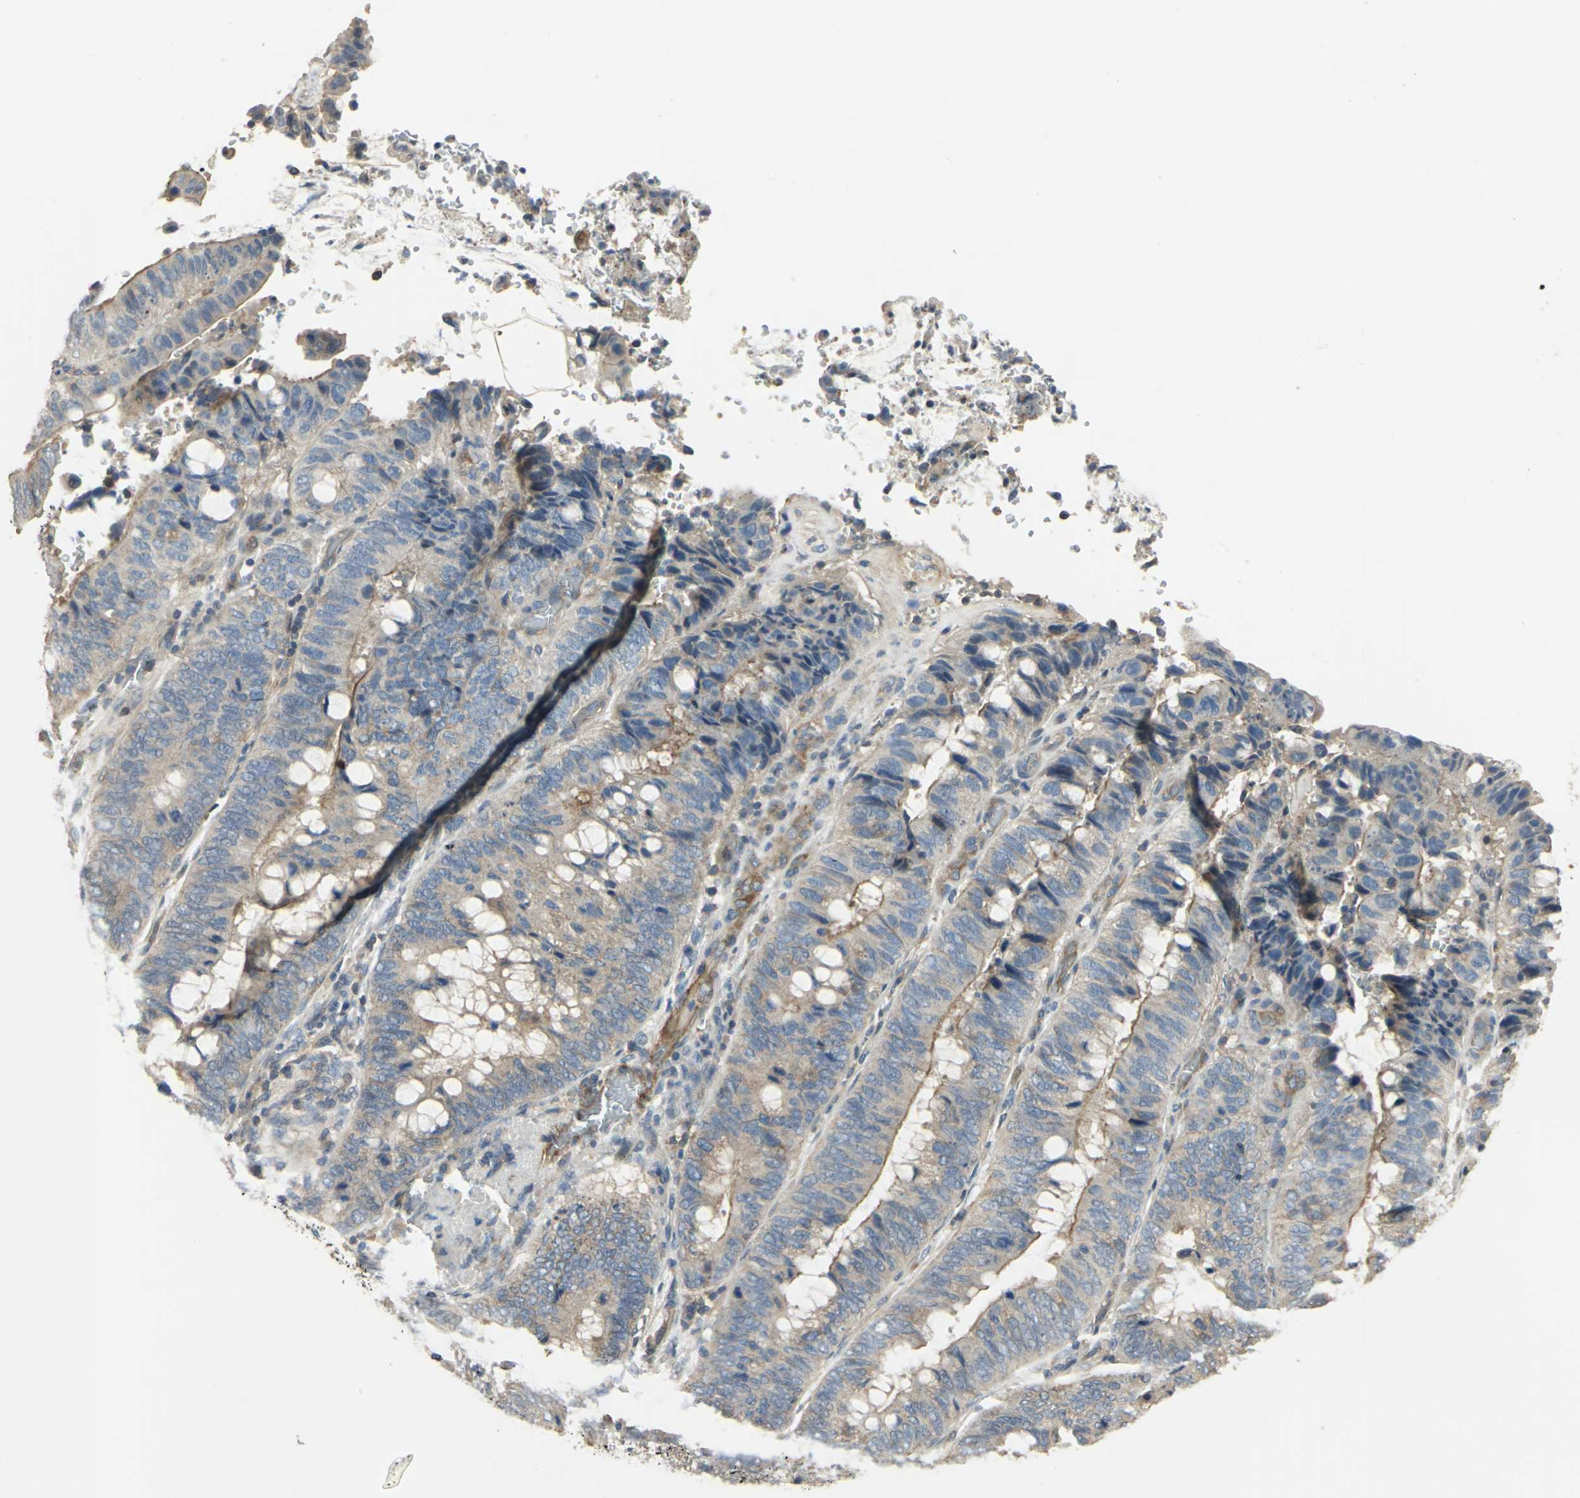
{"staining": {"intensity": "moderate", "quantity": "25%-75%", "location": "cytoplasmic/membranous"}, "tissue": "colorectal cancer", "cell_type": "Tumor cells", "image_type": "cancer", "snomed": [{"axis": "morphology", "description": "Normal tissue, NOS"}, {"axis": "morphology", "description": "Adenocarcinoma, NOS"}, {"axis": "topography", "description": "Rectum"}, {"axis": "topography", "description": "Peripheral nerve tissue"}], "caption": "Protein analysis of colorectal cancer tissue displays moderate cytoplasmic/membranous expression in about 25%-75% of tumor cells.", "gene": "RAPGEF1", "patient": {"sex": "male", "age": 92}}